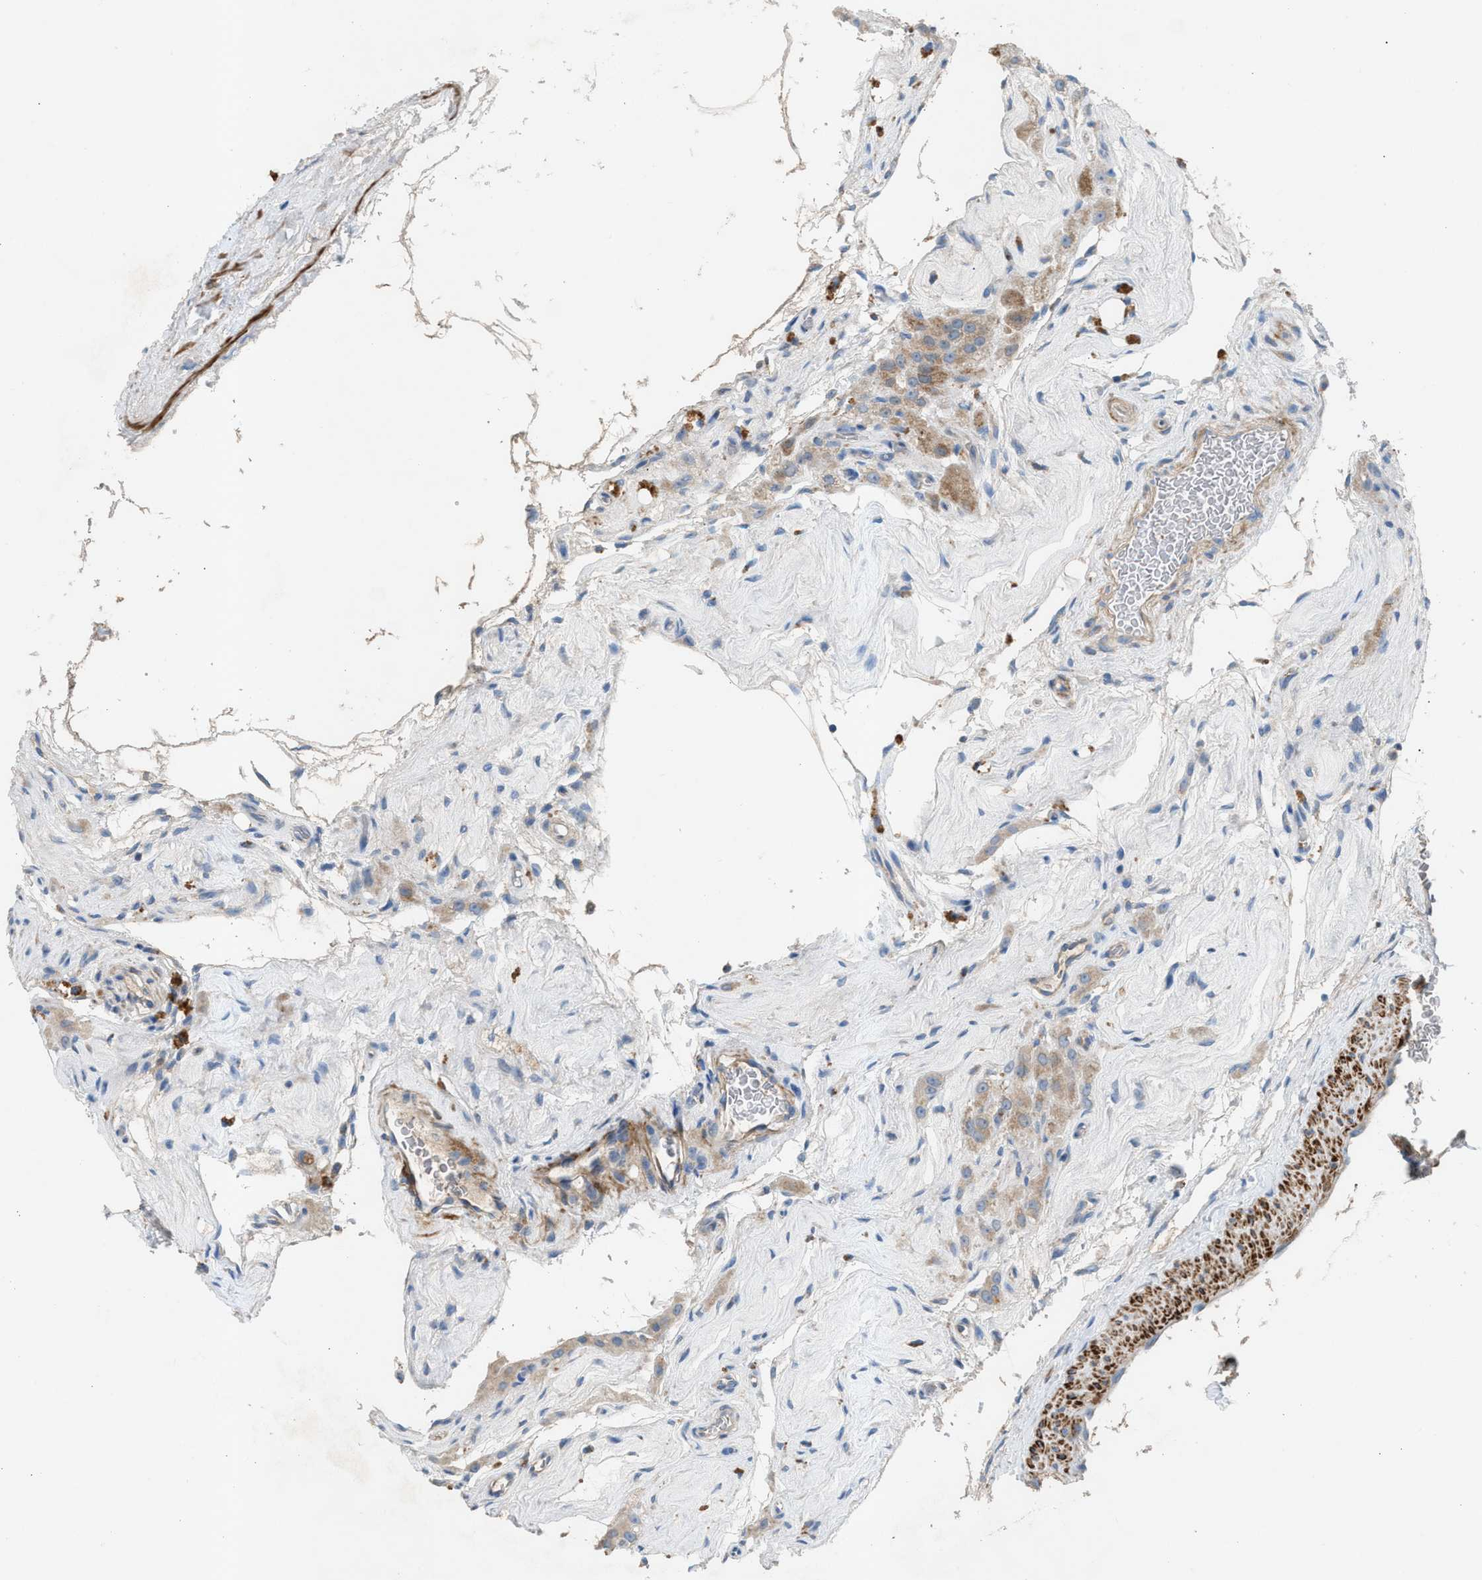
{"staining": {"intensity": "weak", "quantity": "<25%", "location": "cytoplasmic/membranous"}, "tissue": "testis cancer", "cell_type": "Tumor cells", "image_type": "cancer", "snomed": [{"axis": "morphology", "description": "Seminoma, NOS"}, {"axis": "topography", "description": "Testis"}], "caption": "Immunohistochemistry (IHC) of testis cancer (seminoma) shows no positivity in tumor cells.", "gene": "AOAH", "patient": {"sex": "male", "age": 71}}